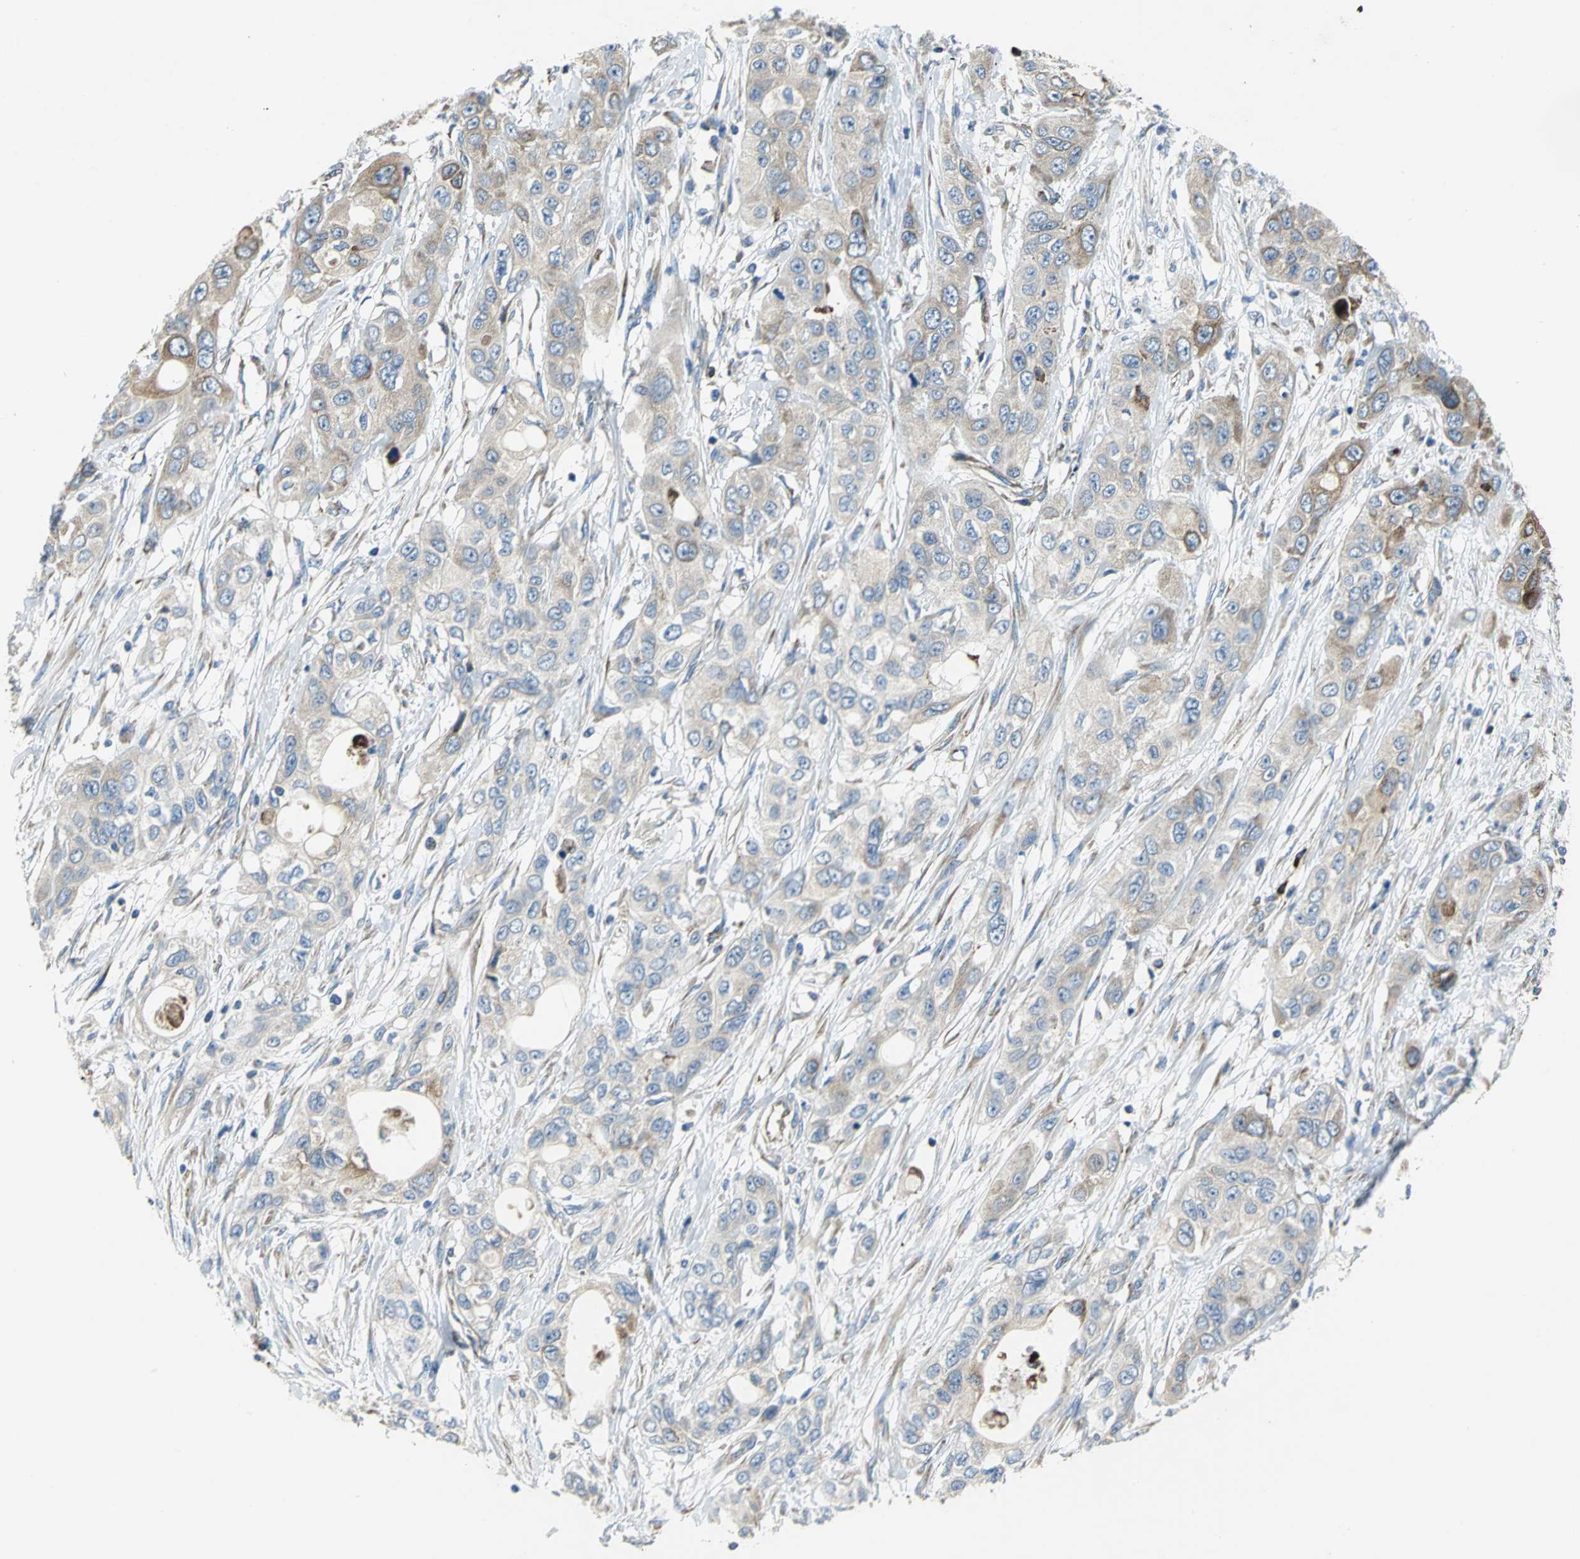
{"staining": {"intensity": "moderate", "quantity": ">75%", "location": "cytoplasmic/membranous"}, "tissue": "pancreatic cancer", "cell_type": "Tumor cells", "image_type": "cancer", "snomed": [{"axis": "morphology", "description": "Adenocarcinoma, NOS"}, {"axis": "topography", "description": "Pancreas"}], "caption": "Immunohistochemistry of human pancreatic cancer (adenocarcinoma) displays medium levels of moderate cytoplasmic/membranous staining in about >75% of tumor cells. Nuclei are stained in blue.", "gene": "TULP4", "patient": {"sex": "female", "age": 70}}